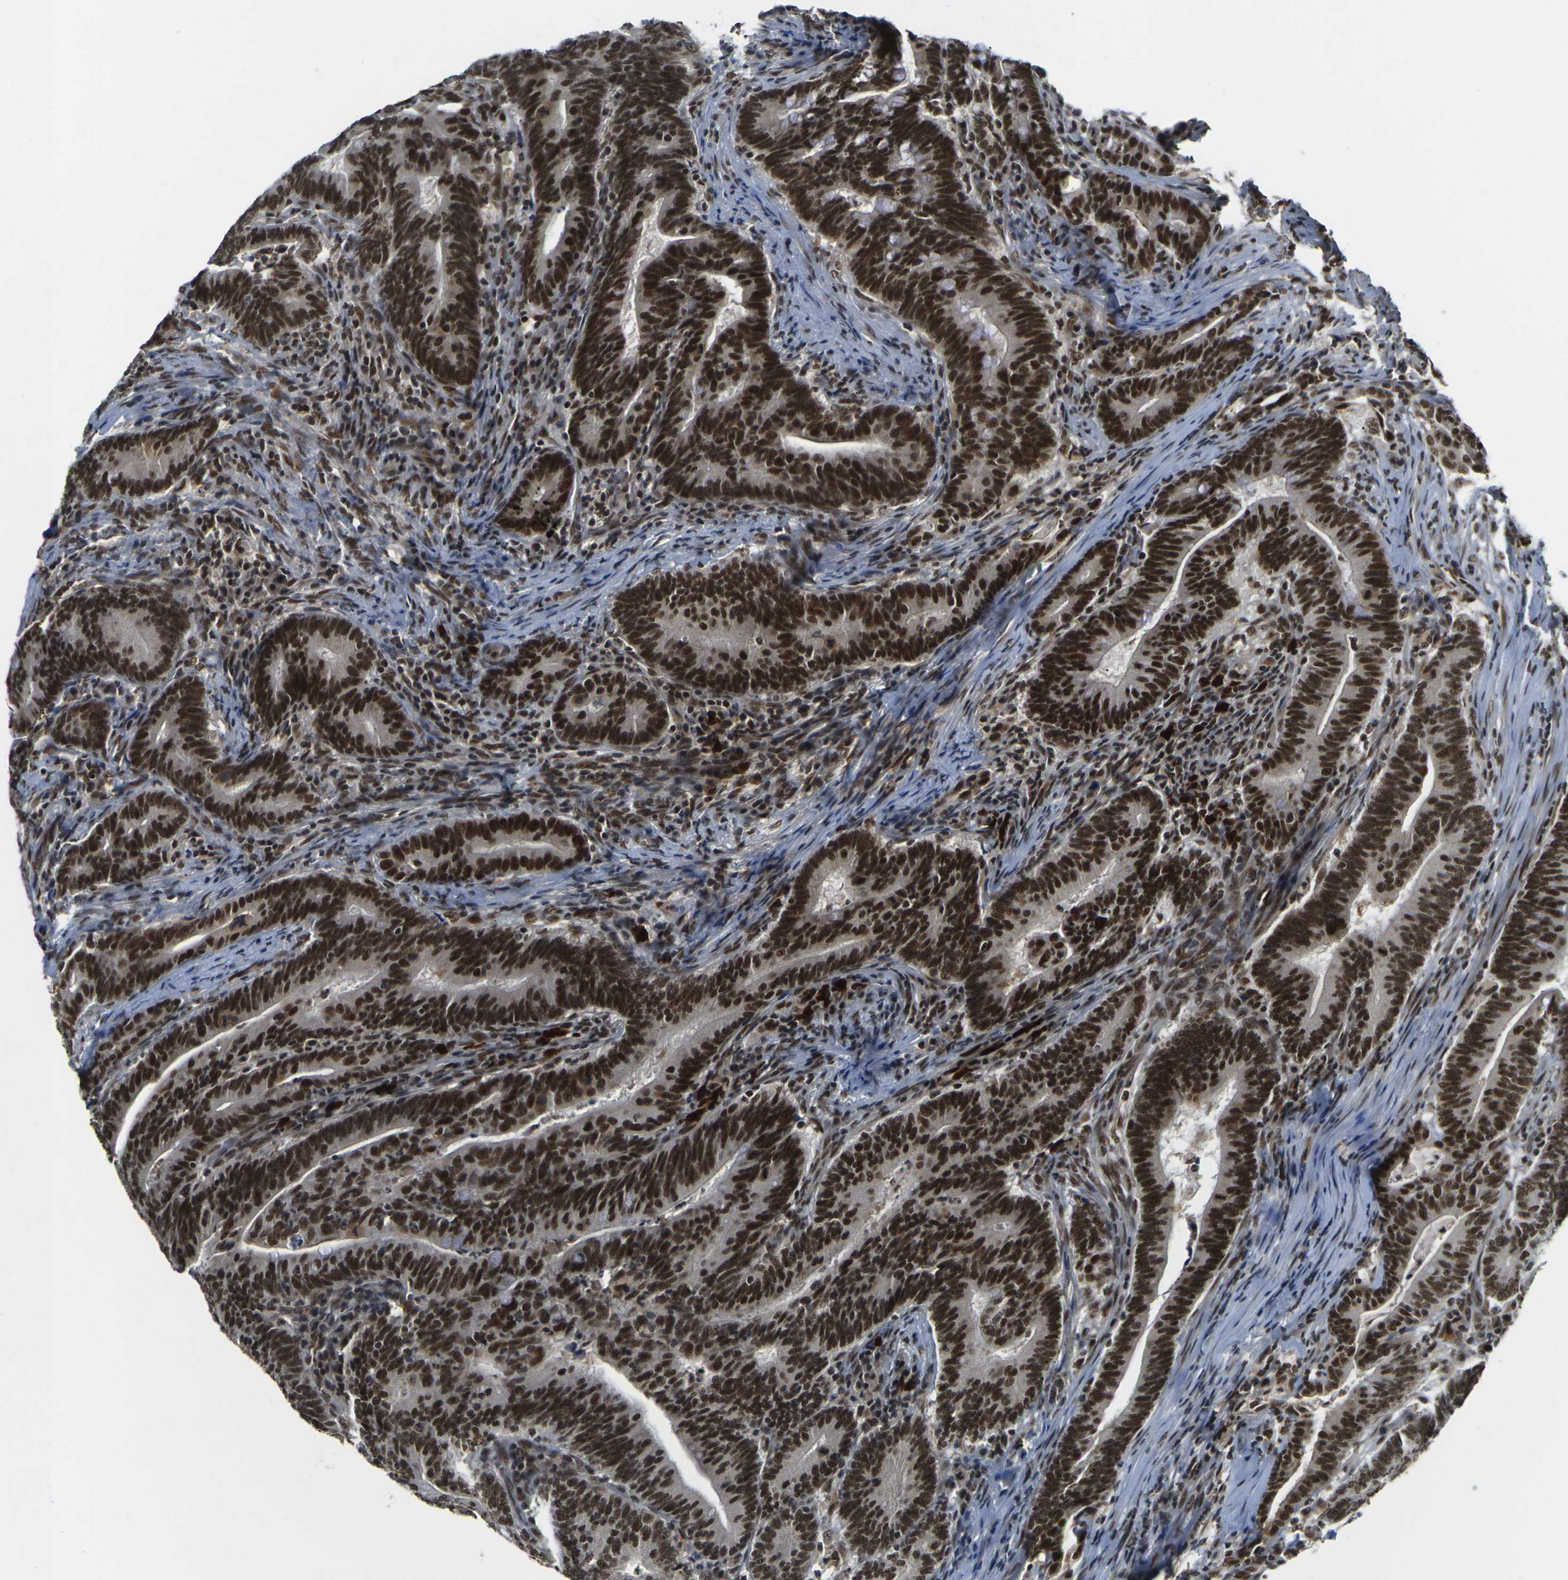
{"staining": {"intensity": "strong", "quantity": ">75%", "location": "nuclear"}, "tissue": "colorectal cancer", "cell_type": "Tumor cells", "image_type": "cancer", "snomed": [{"axis": "morphology", "description": "Normal tissue, NOS"}, {"axis": "morphology", "description": "Adenocarcinoma, NOS"}, {"axis": "topography", "description": "Colon"}], "caption": "A photomicrograph of human colorectal cancer (adenocarcinoma) stained for a protein exhibits strong nuclear brown staining in tumor cells. (Stains: DAB in brown, nuclei in blue, Microscopy: brightfield microscopy at high magnification).", "gene": "NELFA", "patient": {"sex": "female", "age": 66}}